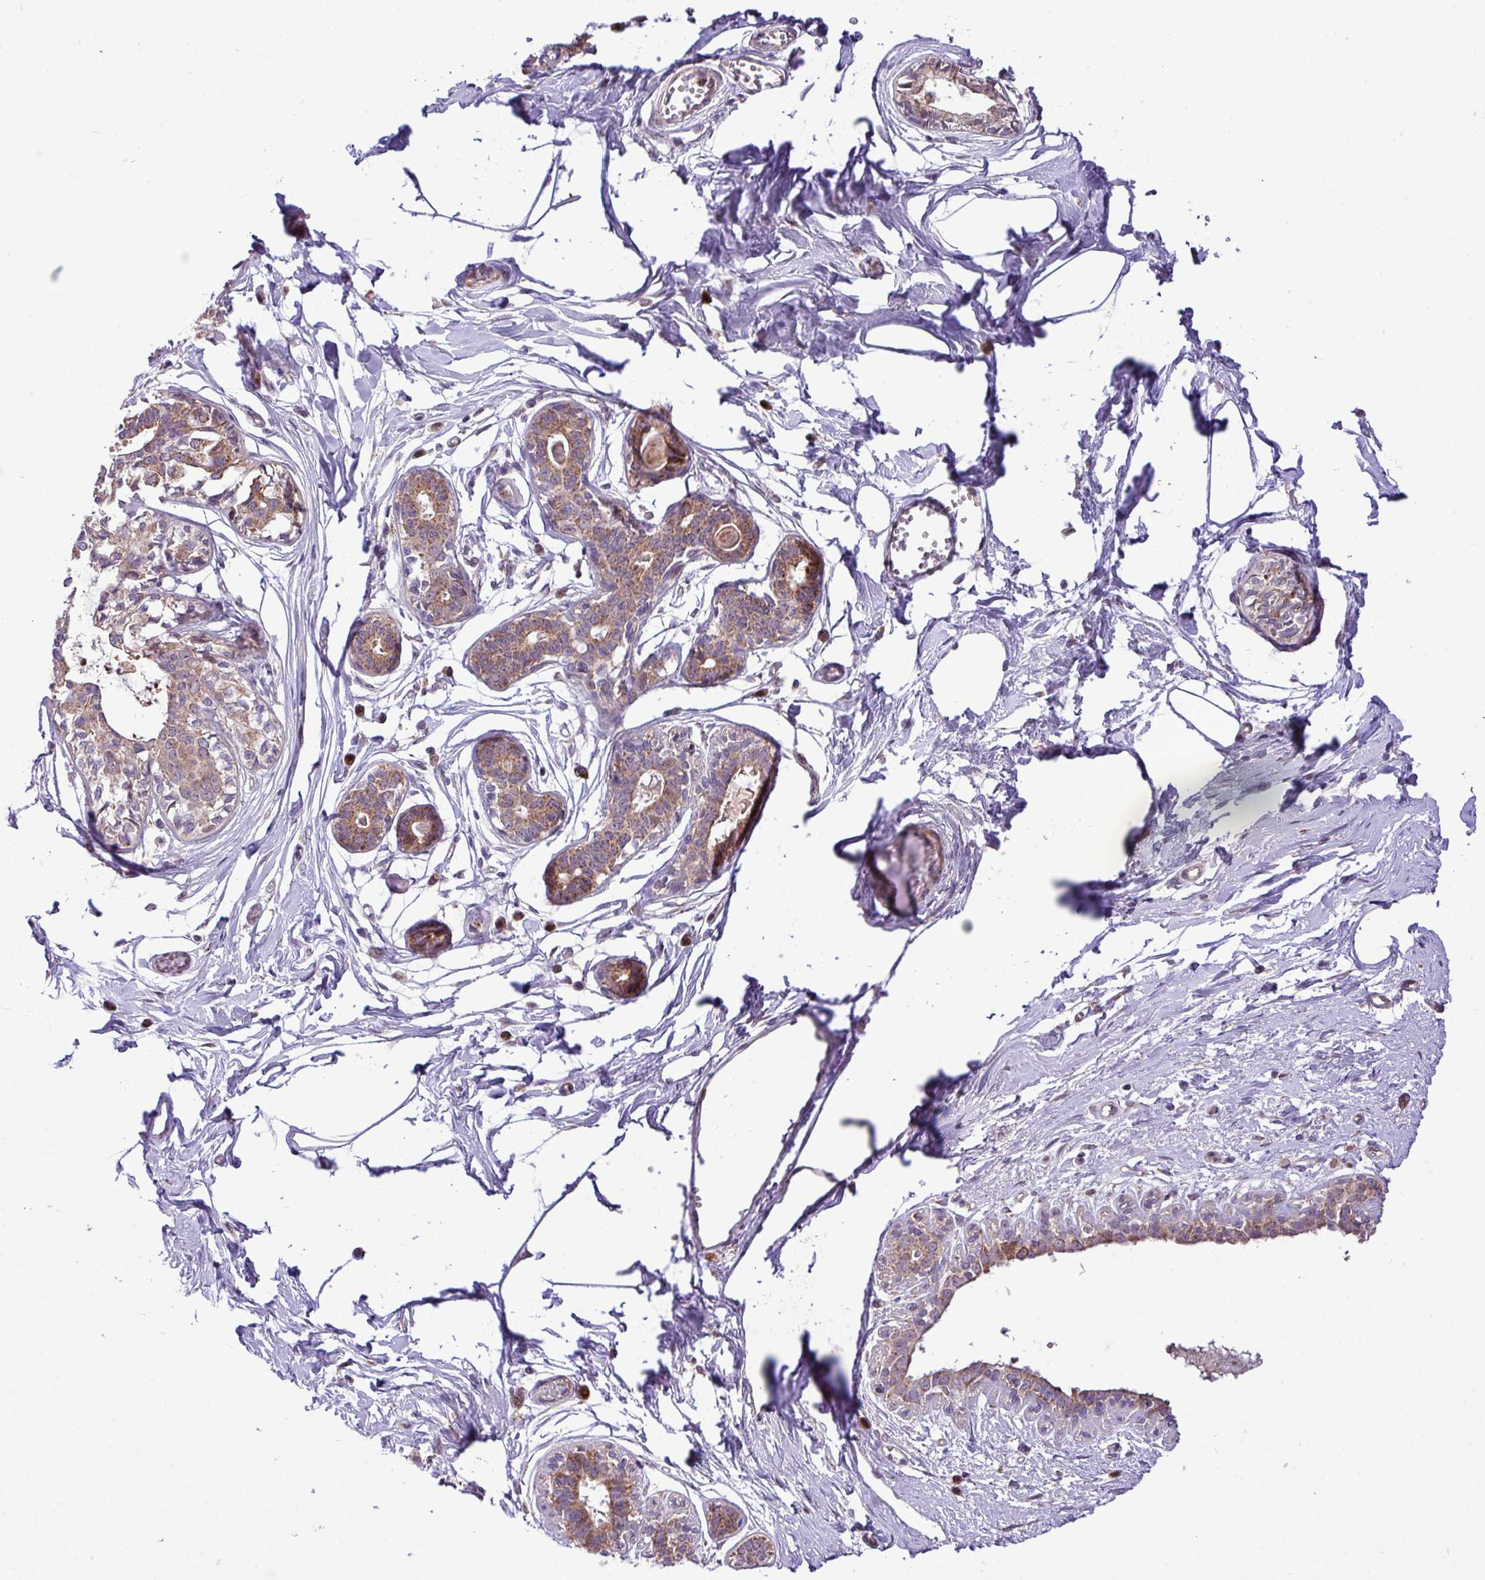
{"staining": {"intensity": "negative", "quantity": "none", "location": "none"}, "tissue": "breast", "cell_type": "Adipocytes", "image_type": "normal", "snomed": [{"axis": "morphology", "description": "Normal tissue, NOS"}, {"axis": "topography", "description": "Breast"}], "caption": "This is an immunohistochemistry photomicrograph of unremarkable breast. There is no positivity in adipocytes.", "gene": "B3GNT9", "patient": {"sex": "female", "age": 45}}